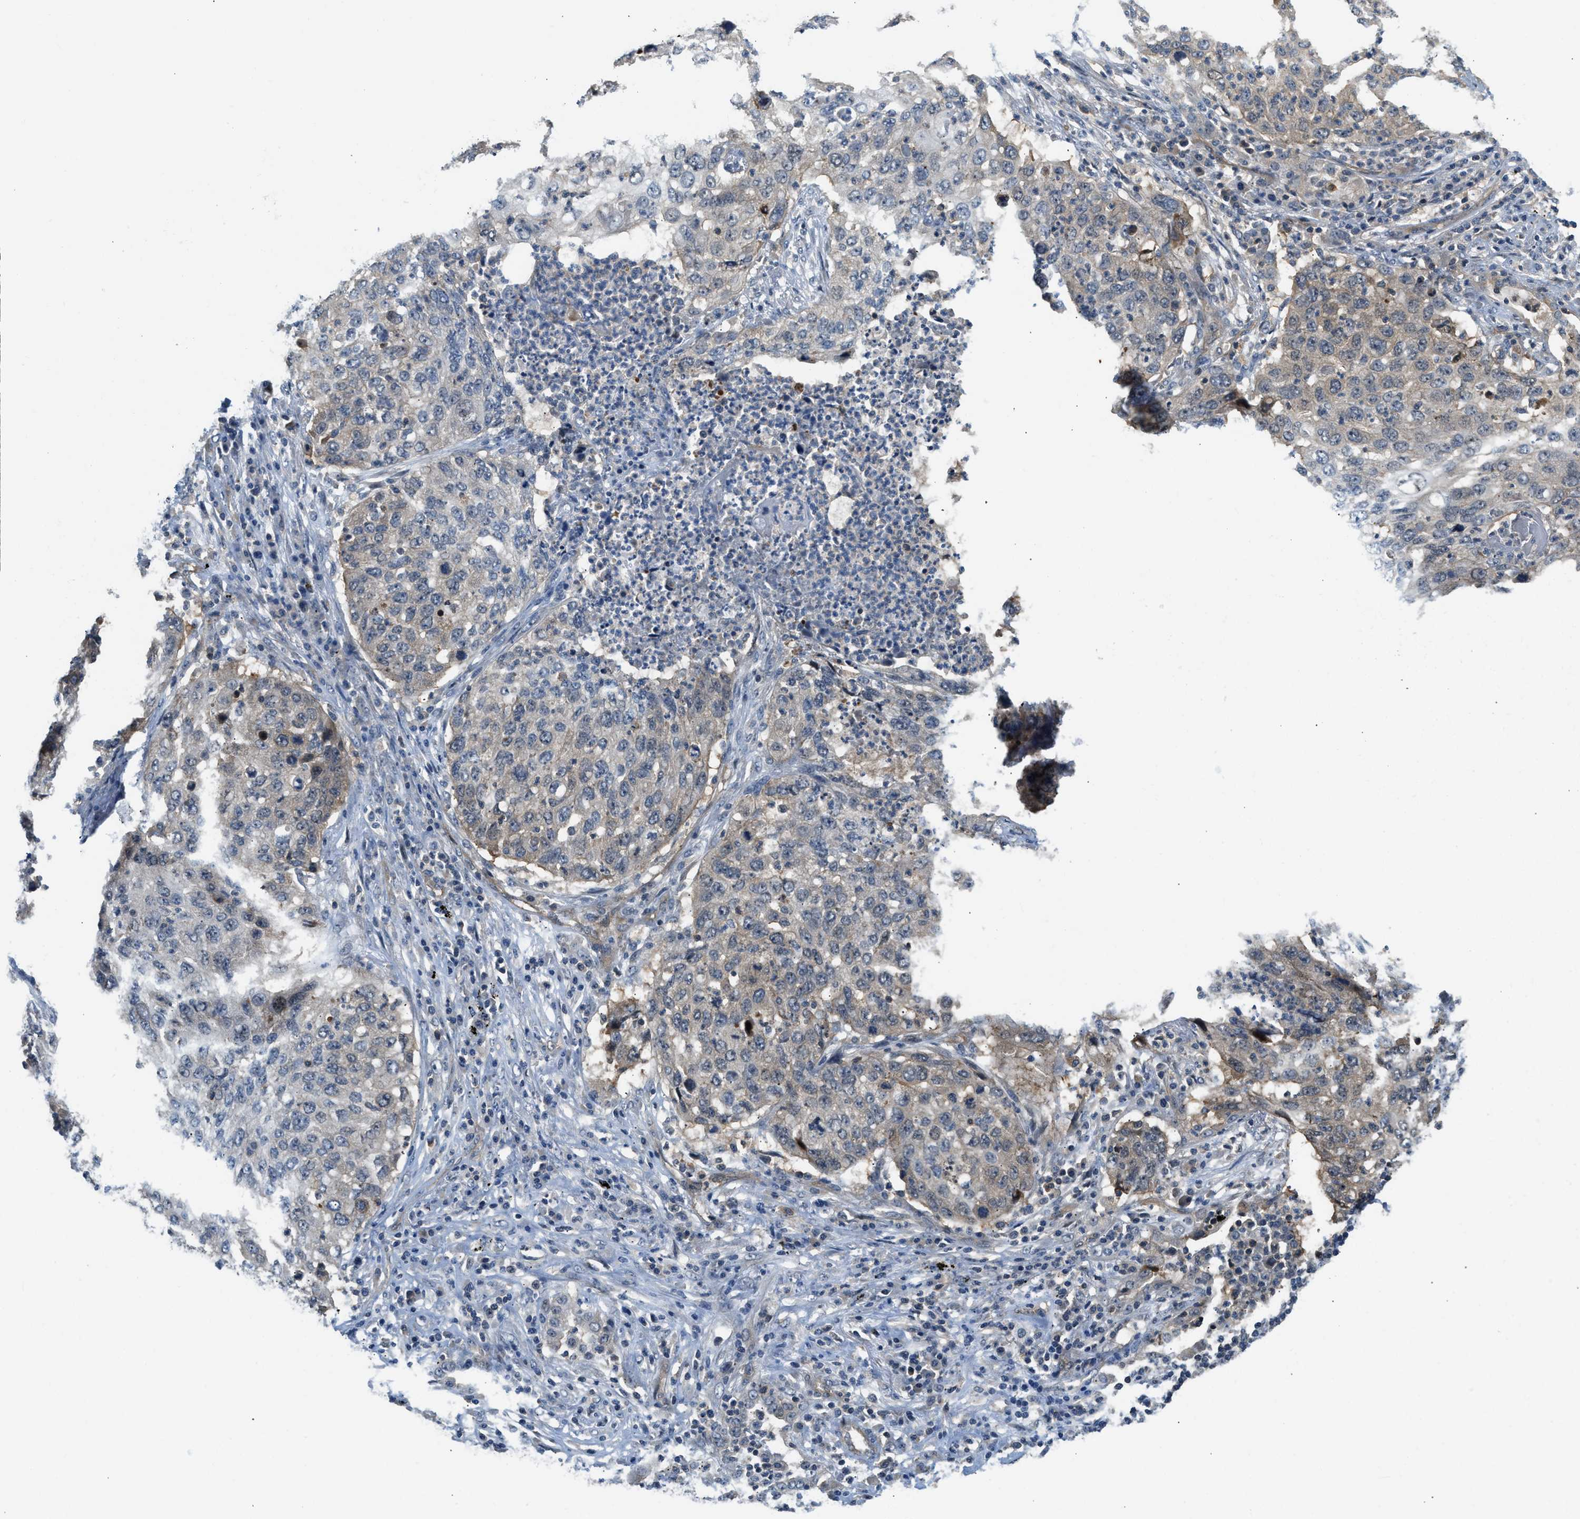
{"staining": {"intensity": "weak", "quantity": "<25%", "location": "cytoplasmic/membranous"}, "tissue": "lung cancer", "cell_type": "Tumor cells", "image_type": "cancer", "snomed": [{"axis": "morphology", "description": "Squamous cell carcinoma, NOS"}, {"axis": "topography", "description": "Lung"}], "caption": "This is an immunohistochemistry micrograph of lung cancer (squamous cell carcinoma). There is no positivity in tumor cells.", "gene": "CBLB", "patient": {"sex": "female", "age": 63}}